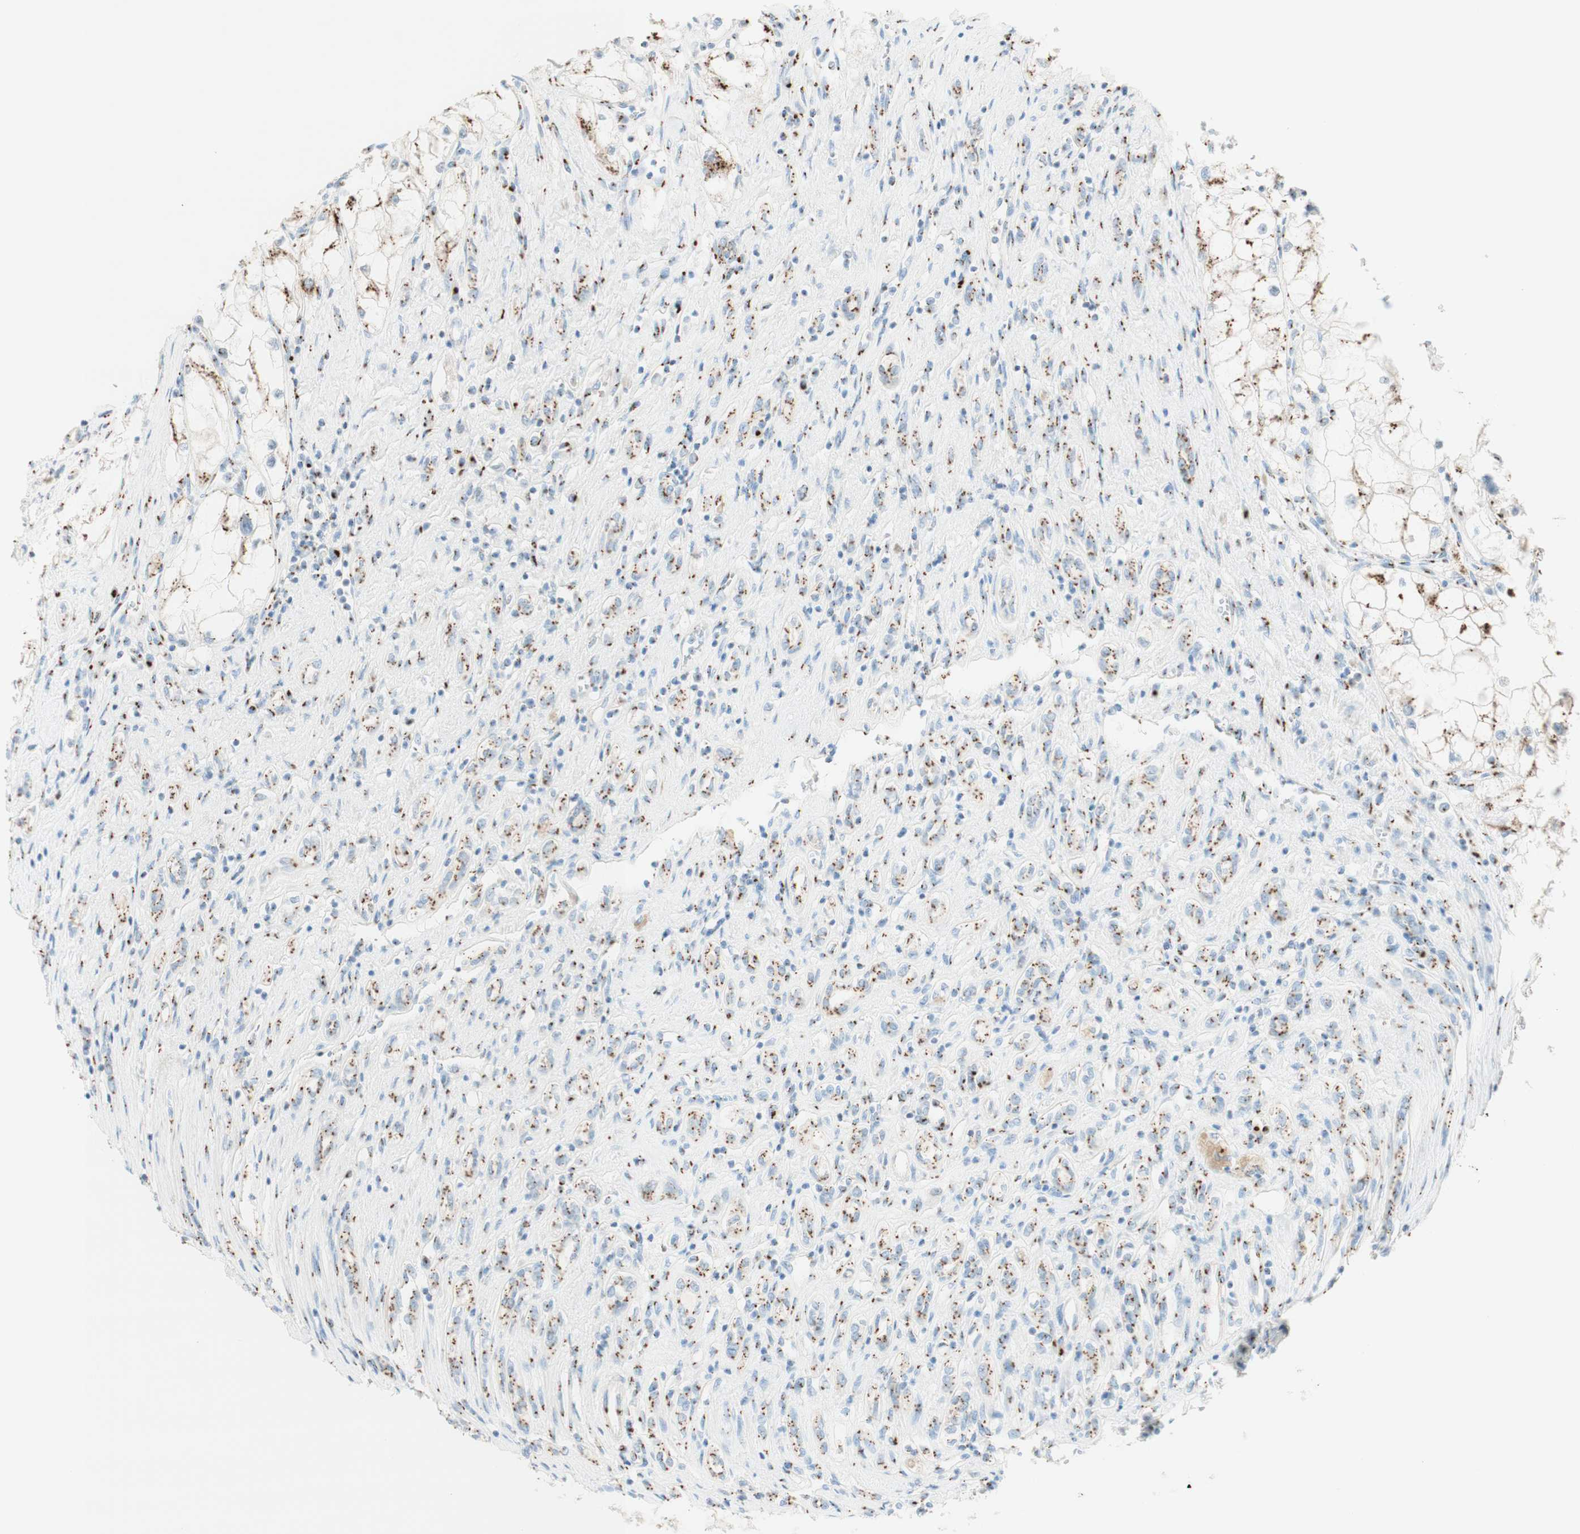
{"staining": {"intensity": "moderate", "quantity": "25%-75%", "location": "cytoplasmic/membranous"}, "tissue": "renal cancer", "cell_type": "Tumor cells", "image_type": "cancer", "snomed": [{"axis": "morphology", "description": "Adenocarcinoma, NOS"}, {"axis": "topography", "description": "Kidney"}], "caption": "Renal adenocarcinoma stained for a protein exhibits moderate cytoplasmic/membranous positivity in tumor cells. The protein of interest is shown in brown color, while the nuclei are stained blue.", "gene": "GOLGB1", "patient": {"sex": "female", "age": 70}}